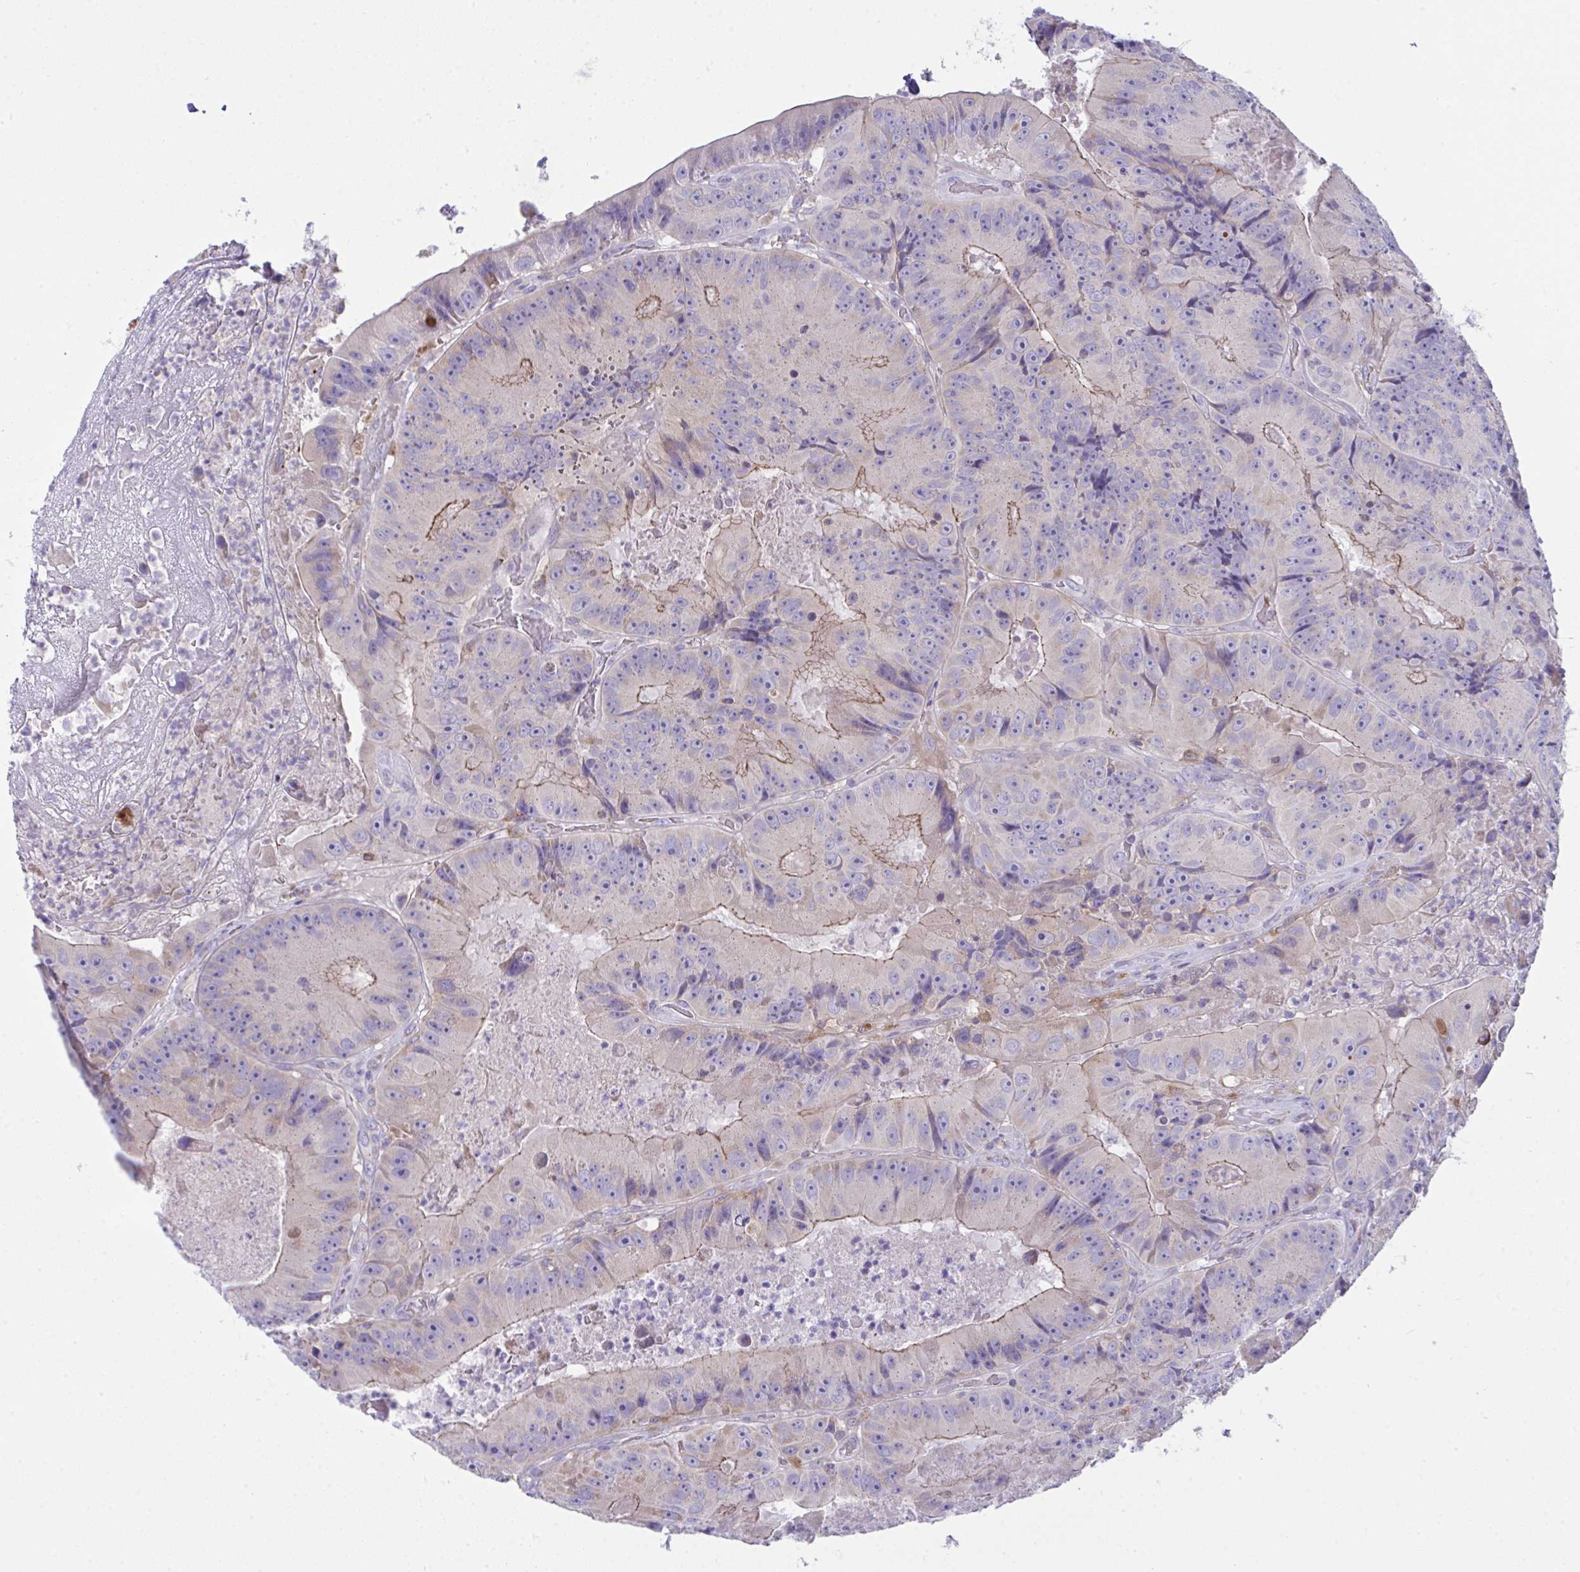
{"staining": {"intensity": "weak", "quantity": "25%-75%", "location": "cytoplasmic/membranous"}, "tissue": "colorectal cancer", "cell_type": "Tumor cells", "image_type": "cancer", "snomed": [{"axis": "morphology", "description": "Adenocarcinoma, NOS"}, {"axis": "topography", "description": "Colon"}], "caption": "Immunohistochemical staining of human colorectal cancer (adenocarcinoma) displays low levels of weak cytoplasmic/membranous positivity in approximately 25%-75% of tumor cells. The staining is performed using DAB brown chromogen to label protein expression. The nuclei are counter-stained blue using hematoxylin.", "gene": "PLA2G12B", "patient": {"sex": "female", "age": 86}}